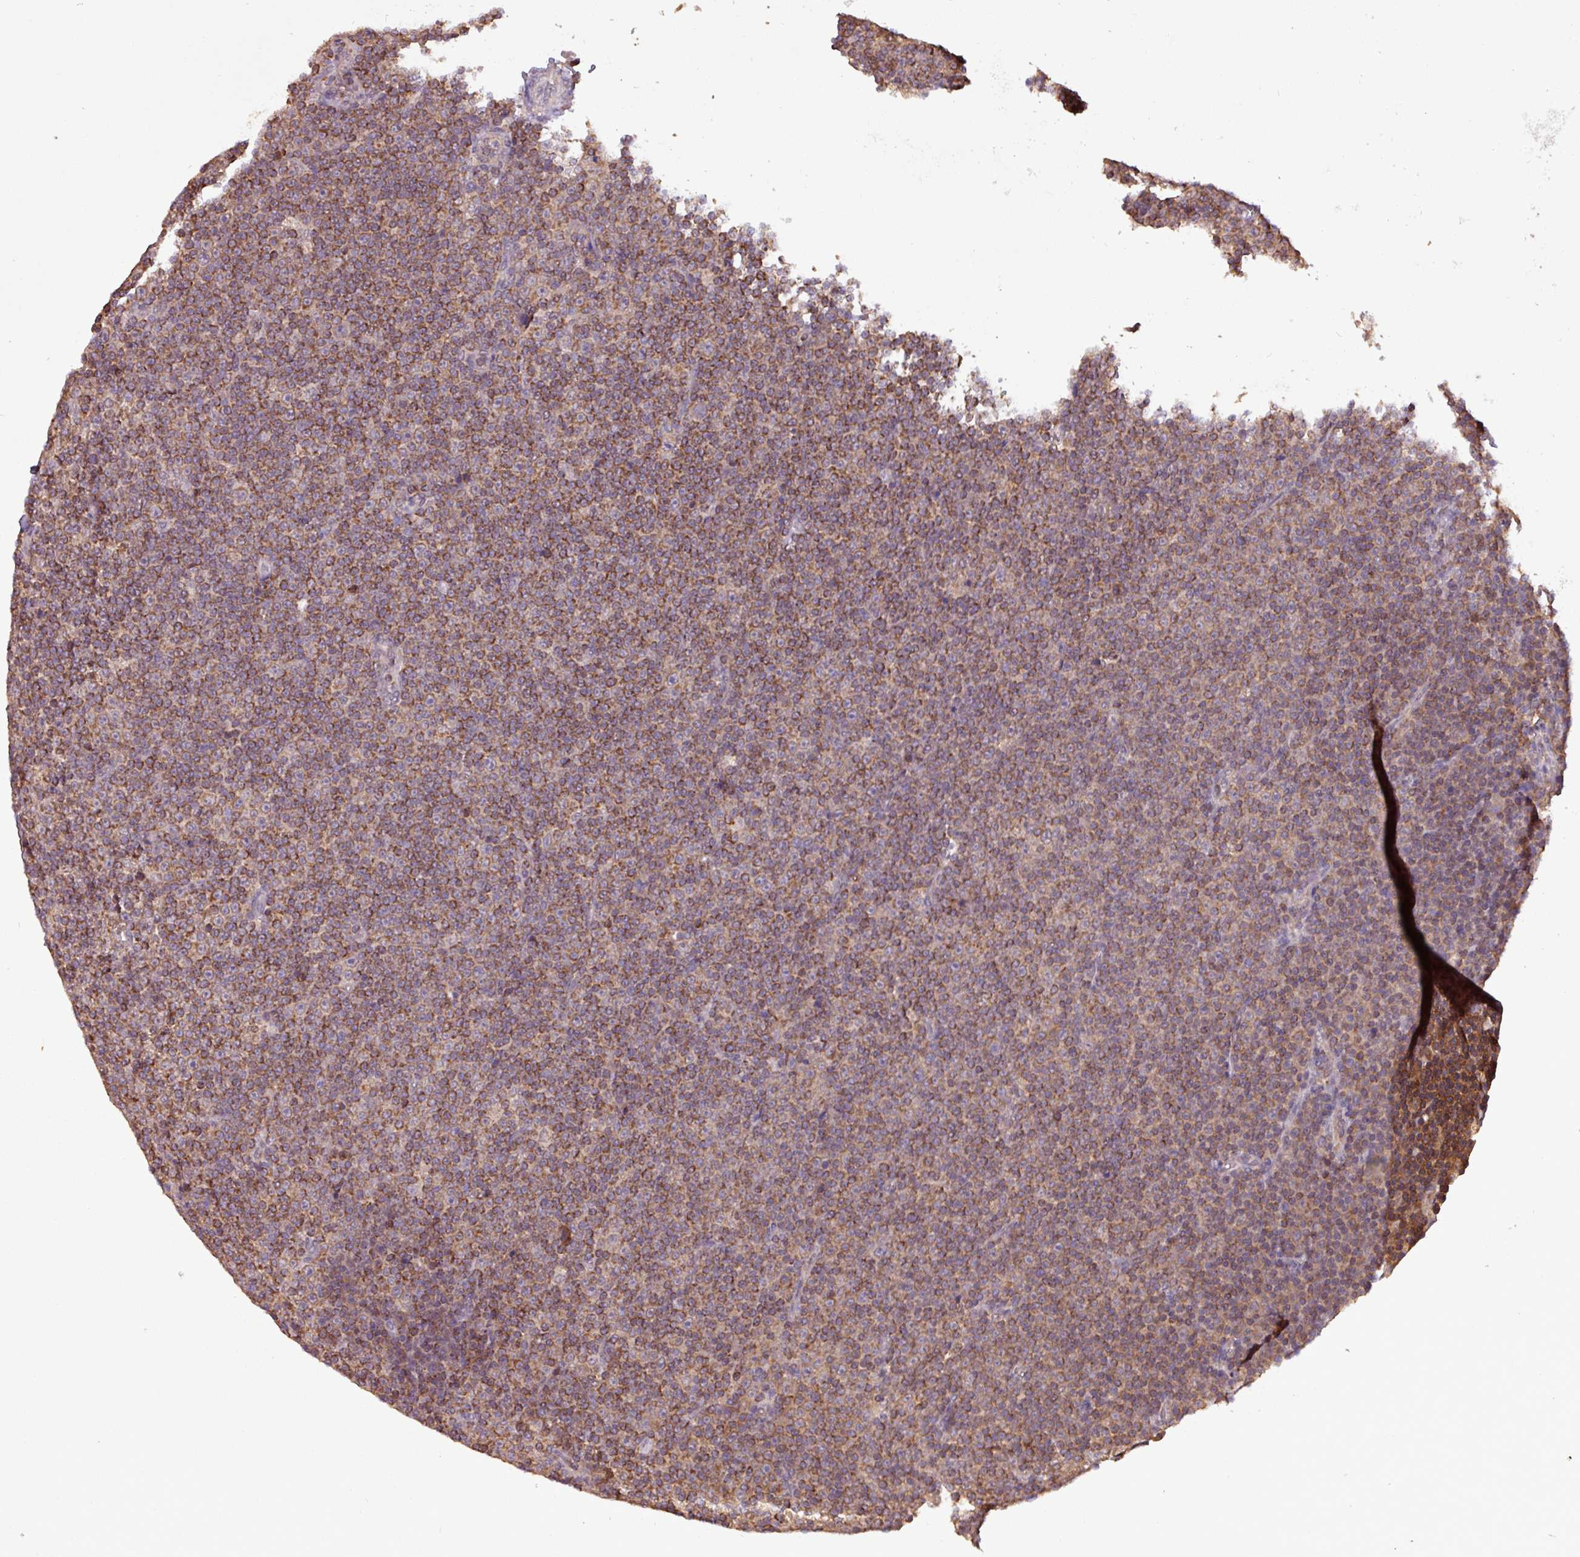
{"staining": {"intensity": "moderate", "quantity": ">75%", "location": "cytoplasmic/membranous"}, "tissue": "lymphoma", "cell_type": "Tumor cells", "image_type": "cancer", "snomed": [{"axis": "morphology", "description": "Malignant lymphoma, non-Hodgkin's type, Low grade"}, {"axis": "topography", "description": "Lymph node"}], "caption": "Protein staining reveals moderate cytoplasmic/membranous expression in approximately >75% of tumor cells in lymphoma.", "gene": "MCTP2", "patient": {"sex": "female", "age": 67}}